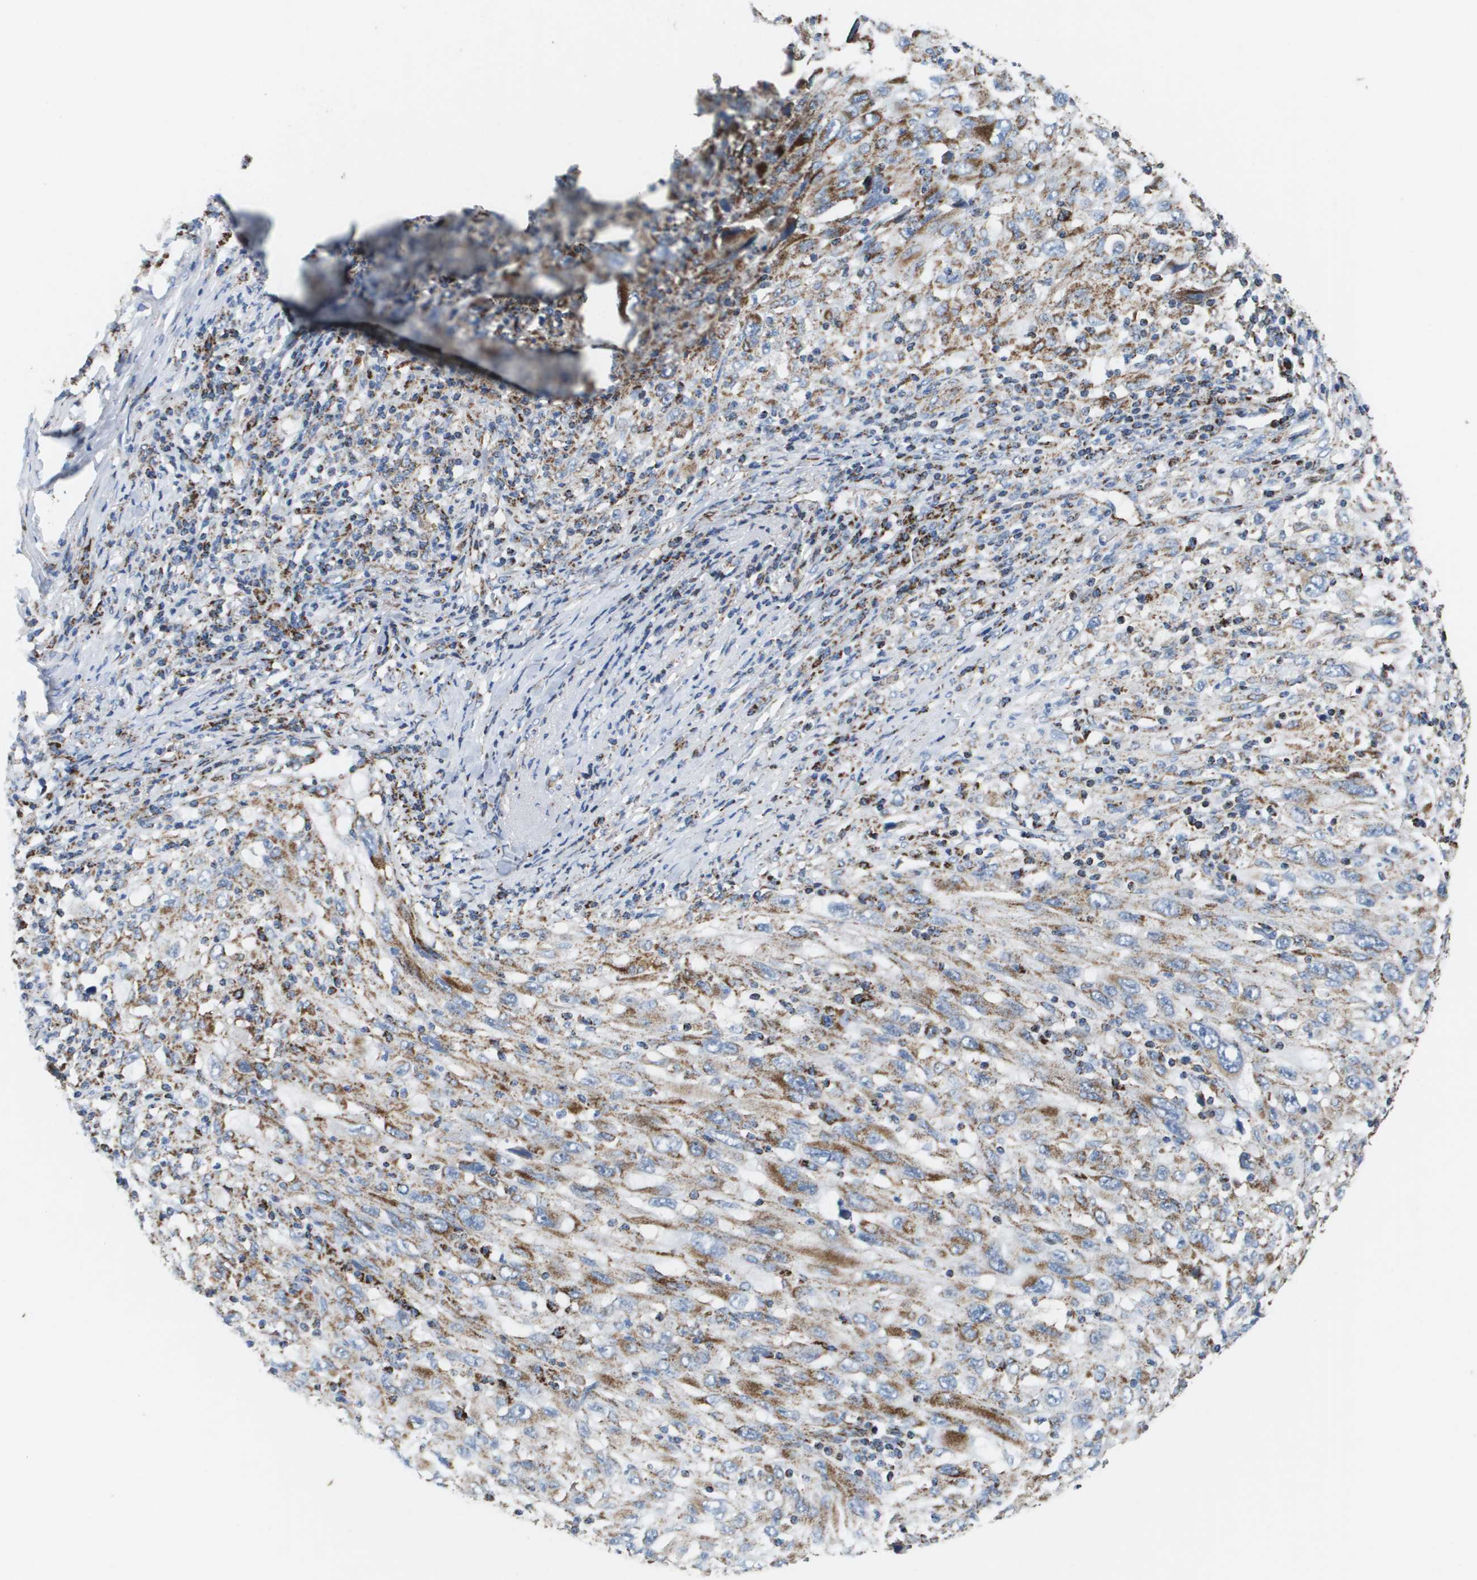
{"staining": {"intensity": "moderate", "quantity": ">75%", "location": "cytoplasmic/membranous"}, "tissue": "melanoma", "cell_type": "Tumor cells", "image_type": "cancer", "snomed": [{"axis": "morphology", "description": "Malignant melanoma, Metastatic site"}, {"axis": "topography", "description": "Skin"}], "caption": "An IHC image of tumor tissue is shown. Protein staining in brown labels moderate cytoplasmic/membranous positivity in malignant melanoma (metastatic site) within tumor cells.", "gene": "ATP5F1B", "patient": {"sex": "female", "age": 56}}